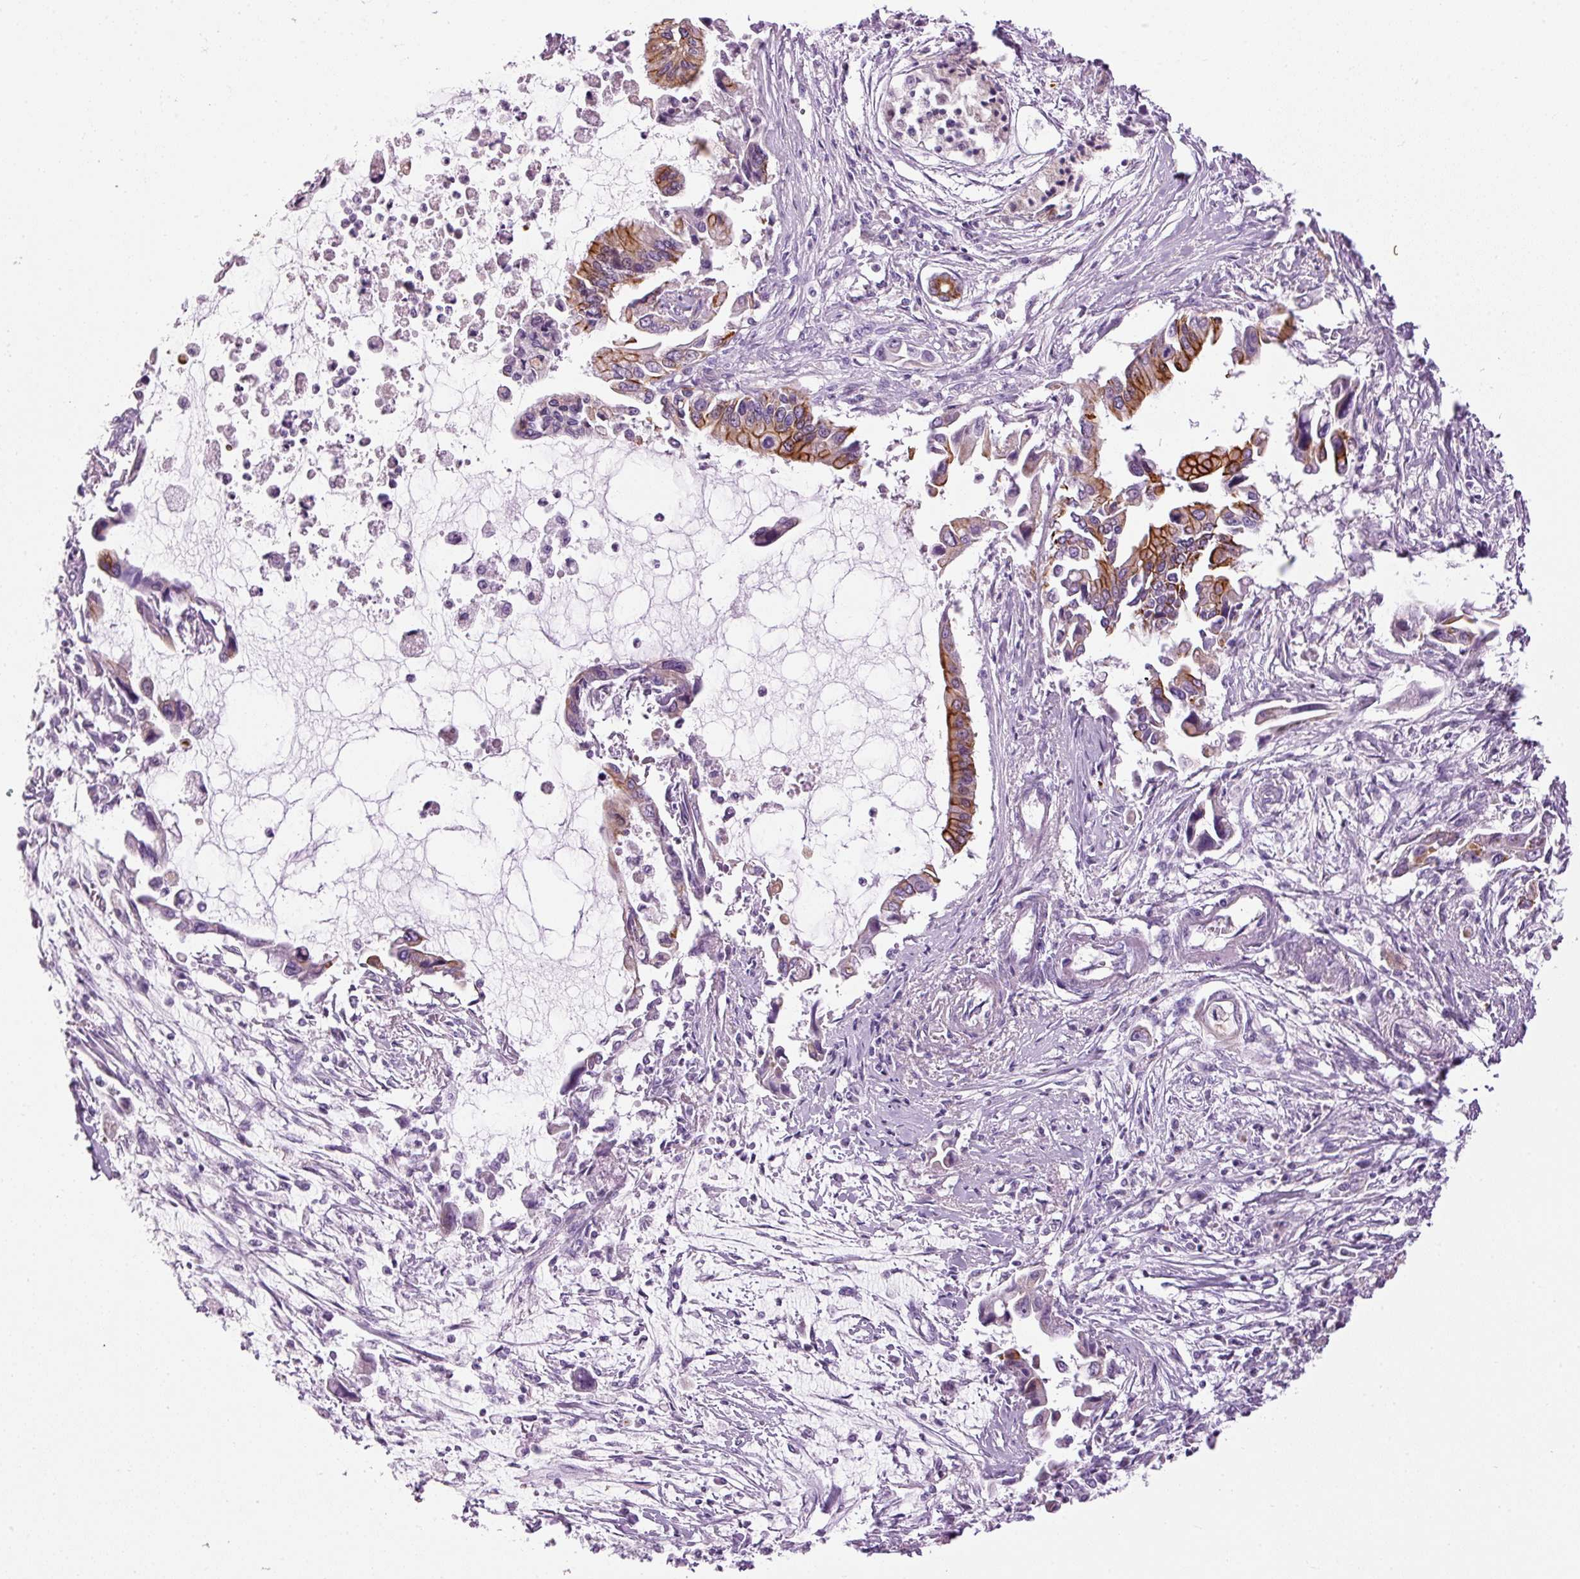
{"staining": {"intensity": "moderate", "quantity": "25%-75%", "location": "cytoplasmic/membranous"}, "tissue": "pancreatic cancer", "cell_type": "Tumor cells", "image_type": "cancer", "snomed": [{"axis": "morphology", "description": "Adenocarcinoma, NOS"}, {"axis": "topography", "description": "Pancreas"}], "caption": "Human pancreatic adenocarcinoma stained with a protein marker shows moderate staining in tumor cells.", "gene": "CARD16", "patient": {"sex": "male", "age": 84}}